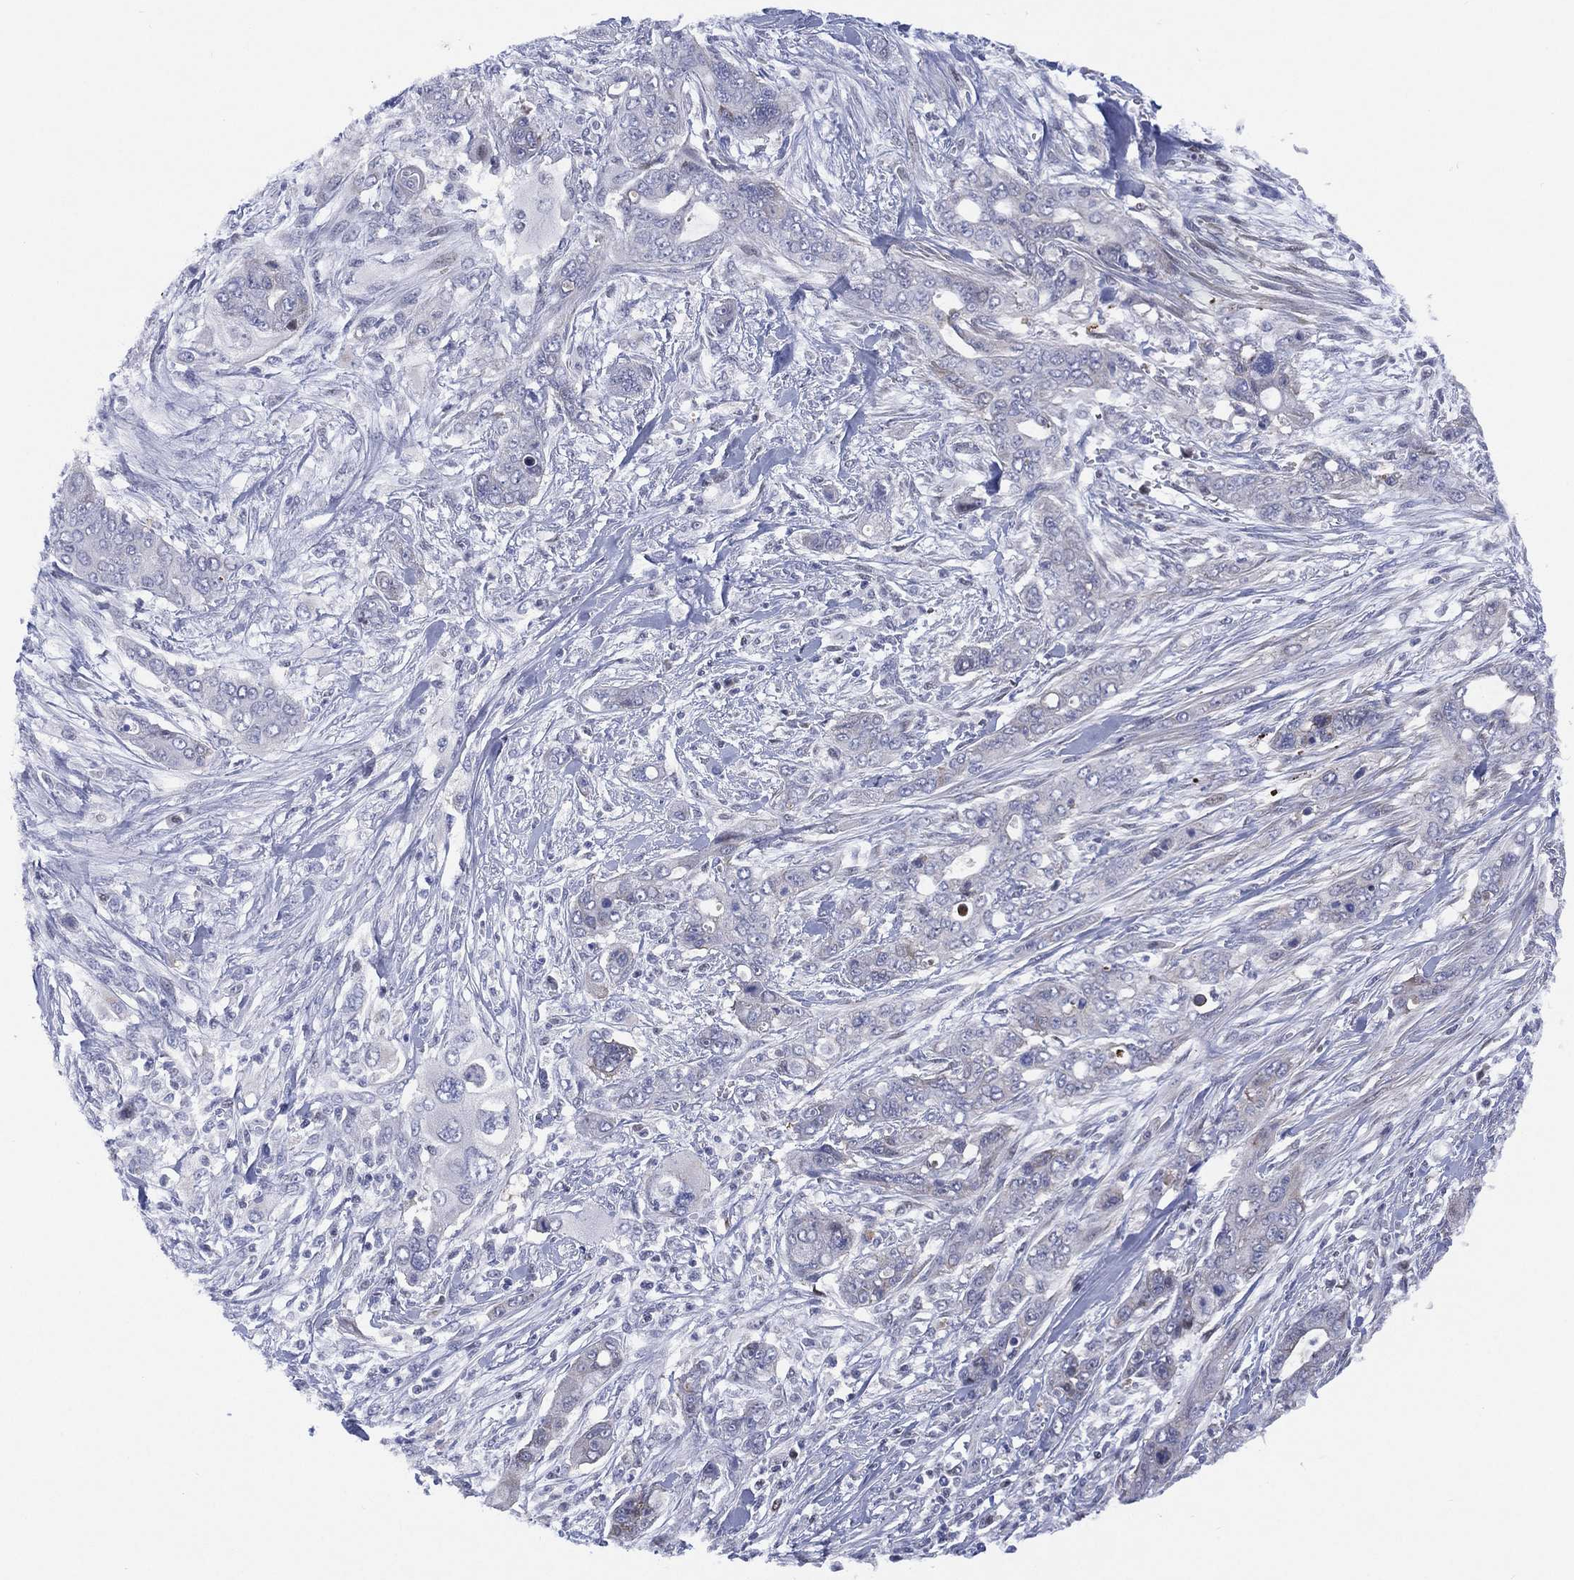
{"staining": {"intensity": "negative", "quantity": "none", "location": "none"}, "tissue": "pancreatic cancer", "cell_type": "Tumor cells", "image_type": "cancer", "snomed": [{"axis": "morphology", "description": "Adenocarcinoma, NOS"}, {"axis": "topography", "description": "Pancreas"}], "caption": "Tumor cells are negative for brown protein staining in pancreatic adenocarcinoma.", "gene": "SLC4A4", "patient": {"sex": "male", "age": 47}}